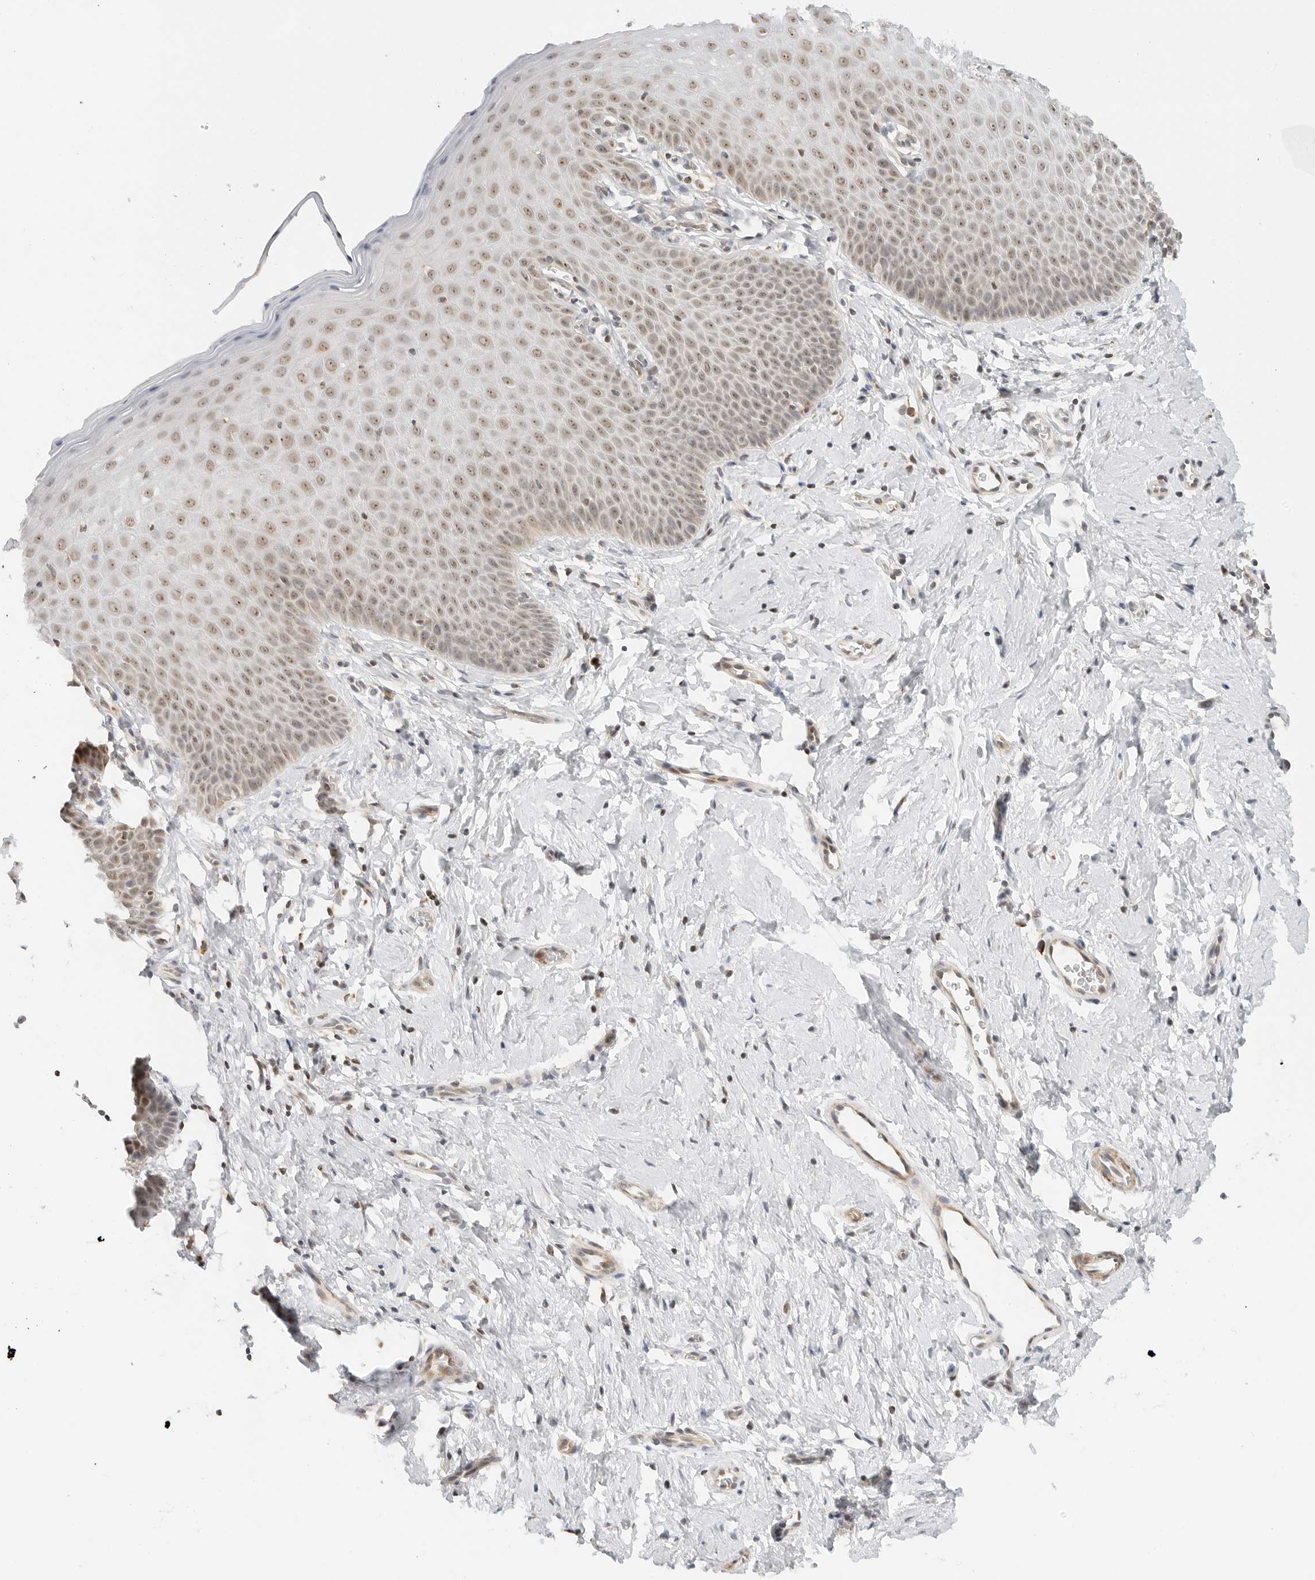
{"staining": {"intensity": "moderate", "quantity": ">75%", "location": "cytoplasmic/membranous,nuclear"}, "tissue": "cervix", "cell_type": "Glandular cells", "image_type": "normal", "snomed": [{"axis": "morphology", "description": "Normal tissue, NOS"}, {"axis": "topography", "description": "Cervix"}], "caption": "About >75% of glandular cells in normal human cervix exhibit moderate cytoplasmic/membranous,nuclear protein positivity as visualized by brown immunohistochemical staining.", "gene": "GORAB", "patient": {"sex": "female", "age": 36}}